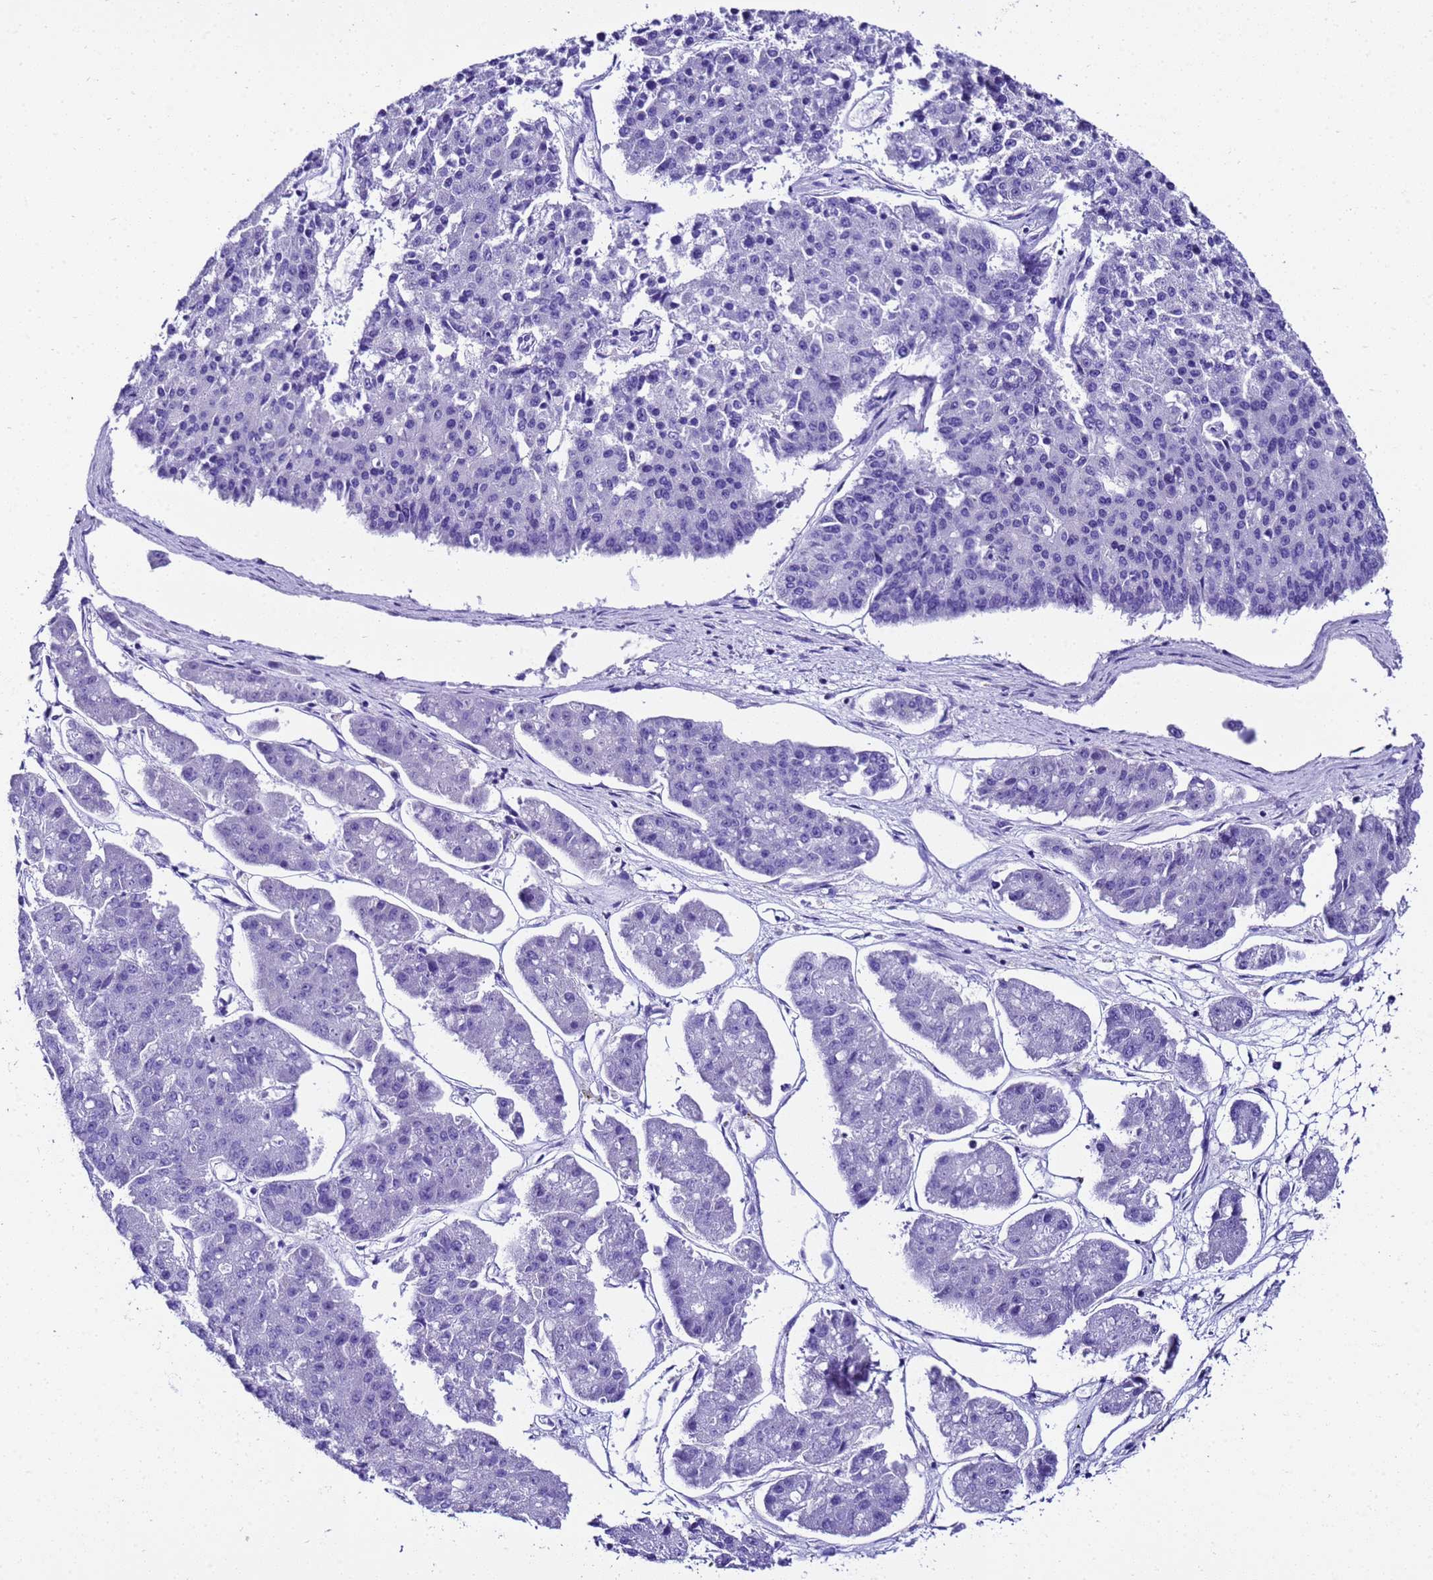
{"staining": {"intensity": "negative", "quantity": "none", "location": "none"}, "tissue": "pancreatic cancer", "cell_type": "Tumor cells", "image_type": "cancer", "snomed": [{"axis": "morphology", "description": "Adenocarcinoma, NOS"}, {"axis": "topography", "description": "Pancreas"}], "caption": "A histopathology image of human pancreatic cancer (adenocarcinoma) is negative for staining in tumor cells.", "gene": "UGT2B10", "patient": {"sex": "male", "age": 50}}